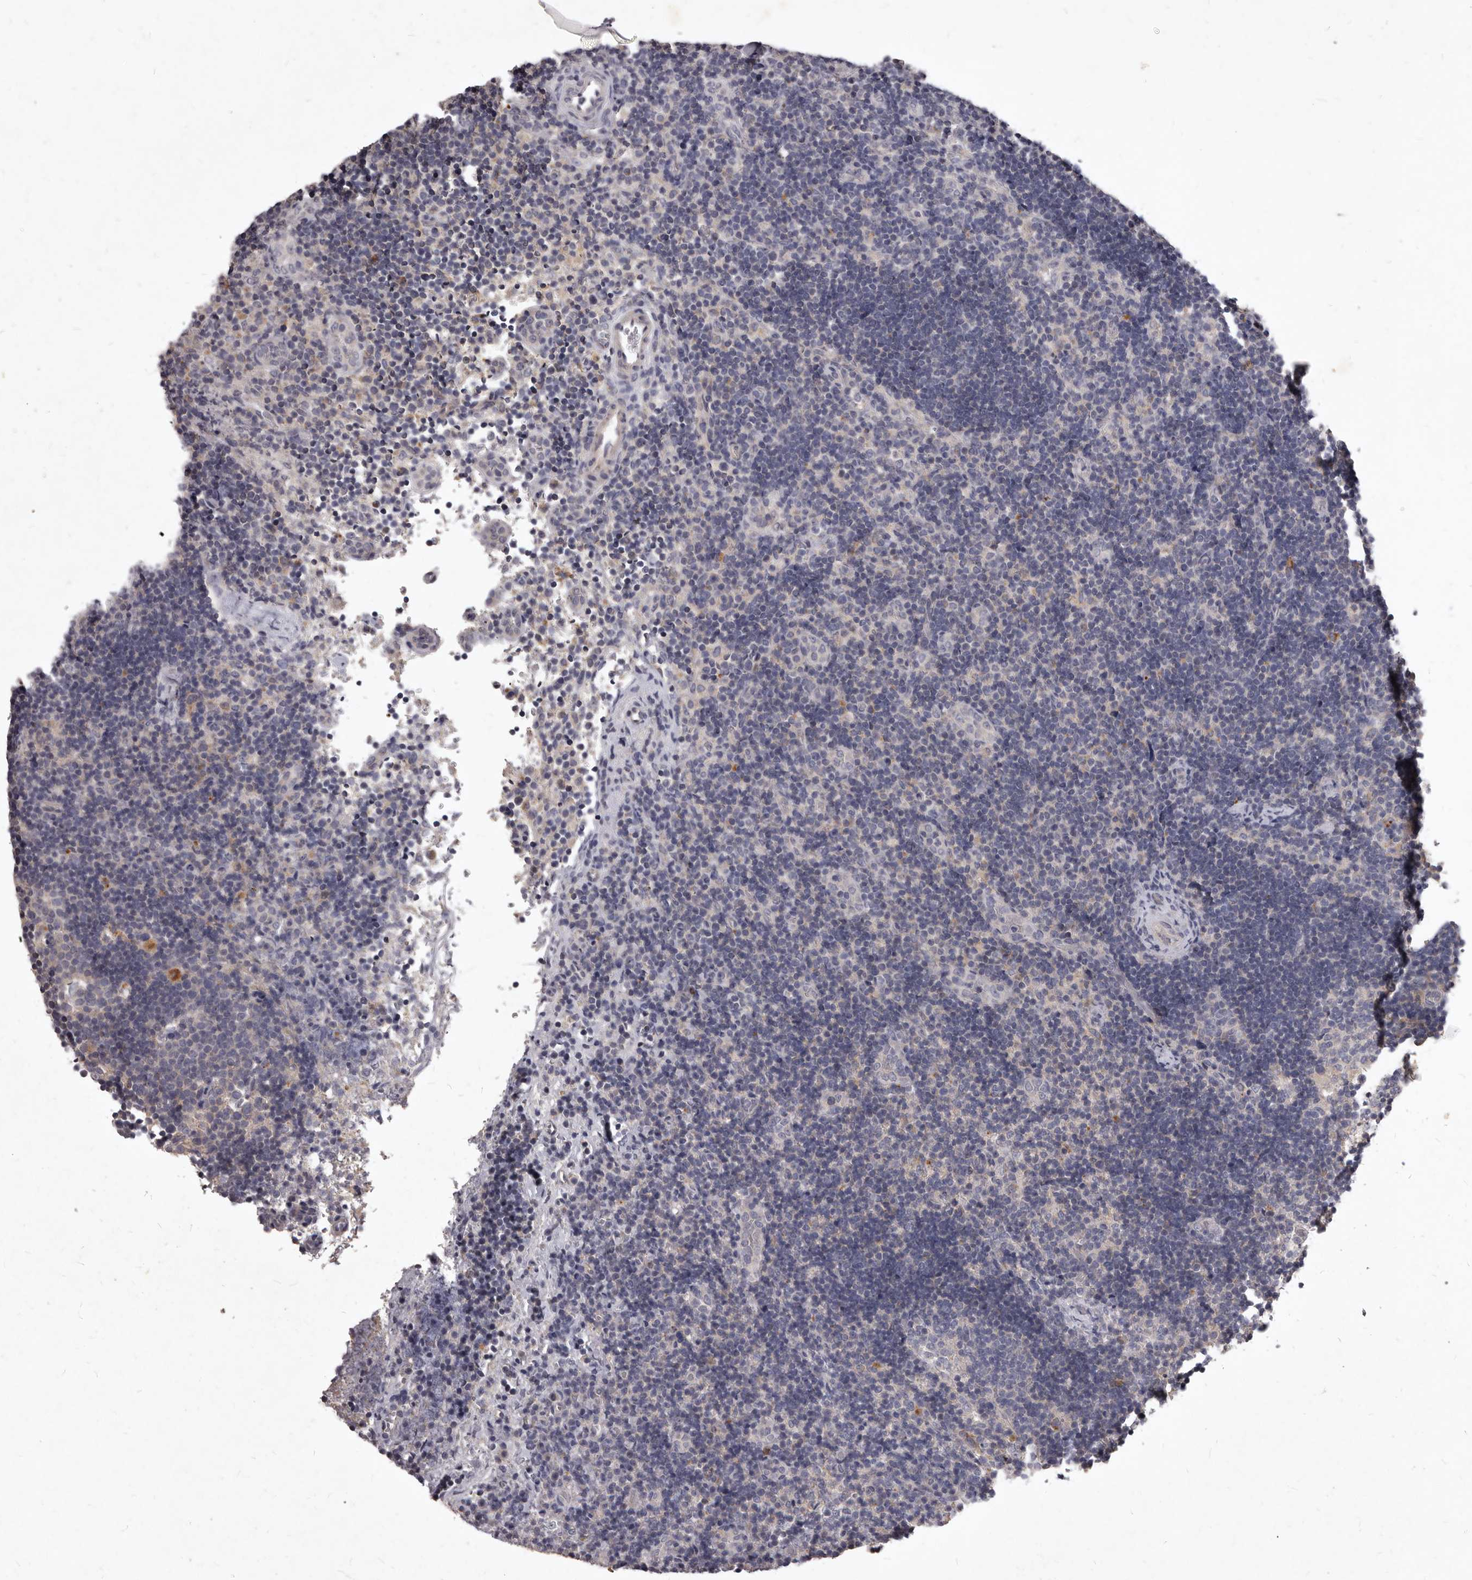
{"staining": {"intensity": "negative", "quantity": "none", "location": "none"}, "tissue": "lymph node", "cell_type": "Germinal center cells", "image_type": "normal", "snomed": [{"axis": "morphology", "description": "Normal tissue, NOS"}, {"axis": "topography", "description": "Lymph node"}], "caption": "The IHC image has no significant positivity in germinal center cells of lymph node. The staining is performed using DAB brown chromogen with nuclei counter-stained in using hematoxylin.", "gene": "GPRC5C", "patient": {"sex": "female", "age": 22}}